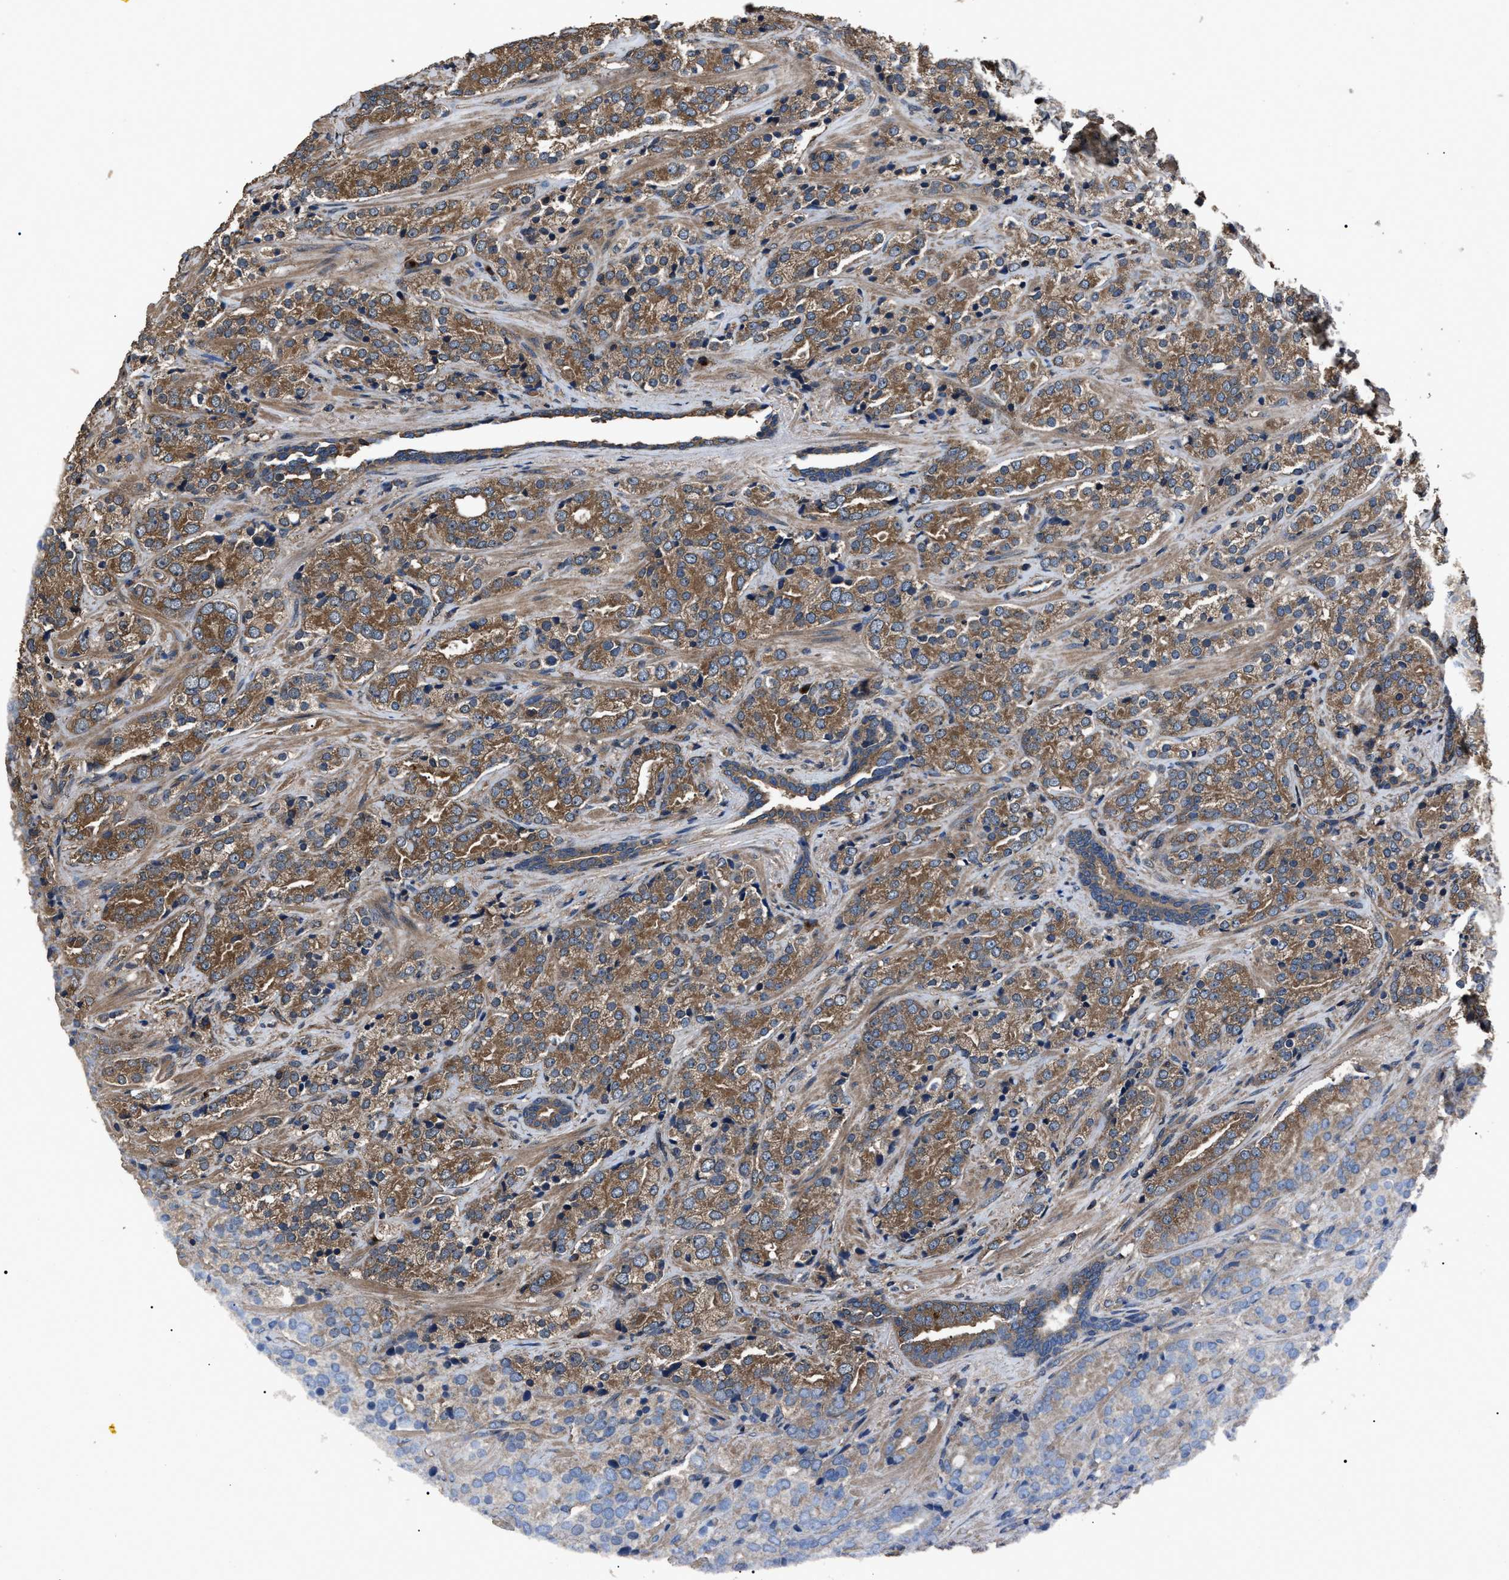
{"staining": {"intensity": "moderate", "quantity": ">75%", "location": "cytoplasmic/membranous"}, "tissue": "prostate cancer", "cell_type": "Tumor cells", "image_type": "cancer", "snomed": [{"axis": "morphology", "description": "Adenocarcinoma, High grade"}, {"axis": "topography", "description": "Prostate"}], "caption": "High-power microscopy captured an immunohistochemistry image of prostate high-grade adenocarcinoma, revealing moderate cytoplasmic/membranous positivity in about >75% of tumor cells. The protein is stained brown, and the nuclei are stained in blue (DAB IHC with brightfield microscopy, high magnification).", "gene": "RNF216", "patient": {"sex": "male", "age": 71}}